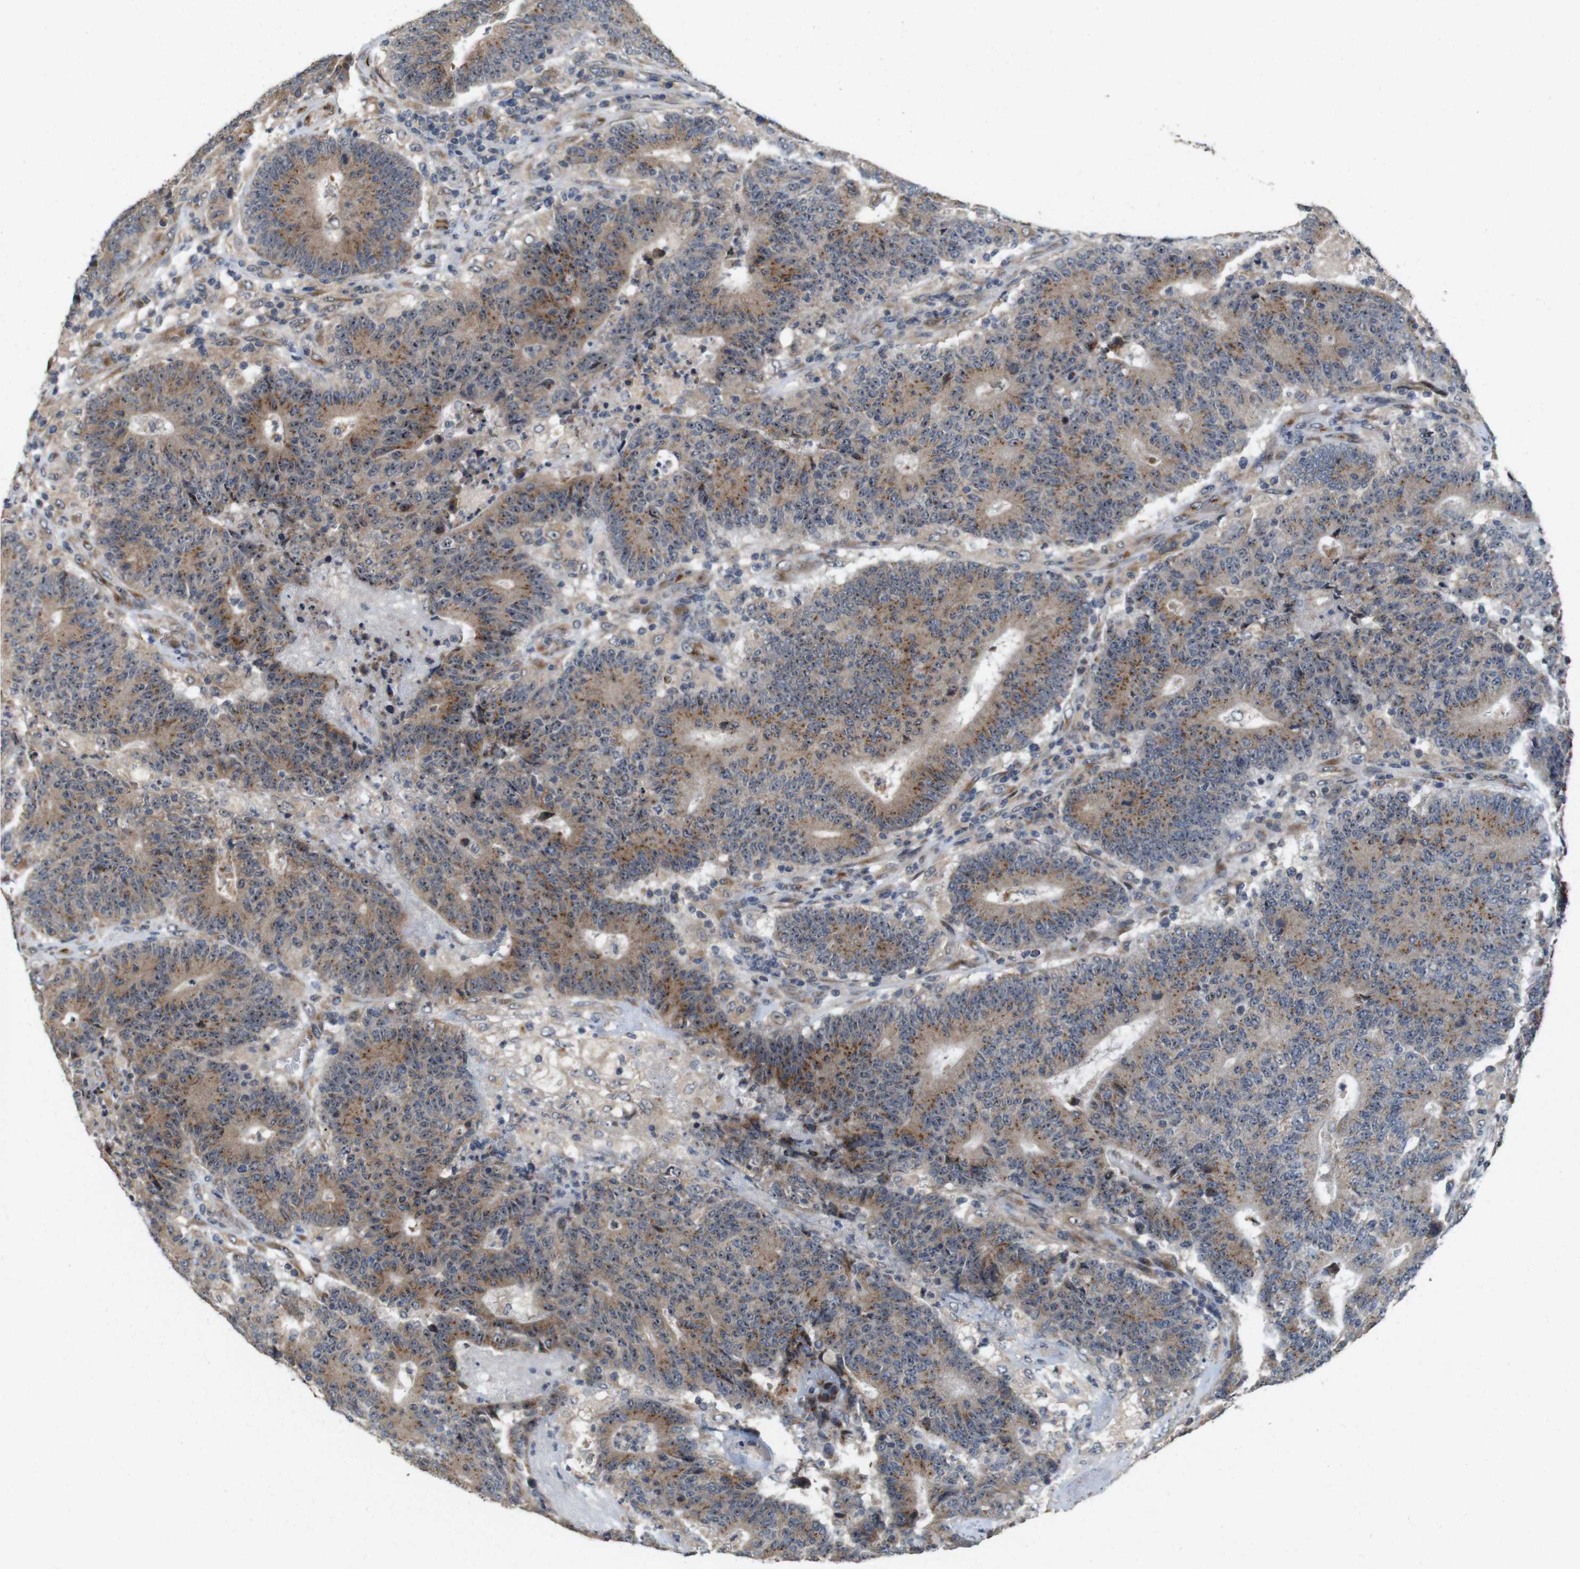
{"staining": {"intensity": "moderate", "quantity": ">75%", "location": "cytoplasmic/membranous,nuclear"}, "tissue": "colorectal cancer", "cell_type": "Tumor cells", "image_type": "cancer", "snomed": [{"axis": "morphology", "description": "Normal tissue, NOS"}, {"axis": "morphology", "description": "Adenocarcinoma, NOS"}, {"axis": "topography", "description": "Colon"}], "caption": "Colorectal cancer stained with immunohistochemistry demonstrates moderate cytoplasmic/membranous and nuclear positivity in approximately >75% of tumor cells.", "gene": "EFCAB14", "patient": {"sex": "female", "age": 75}}